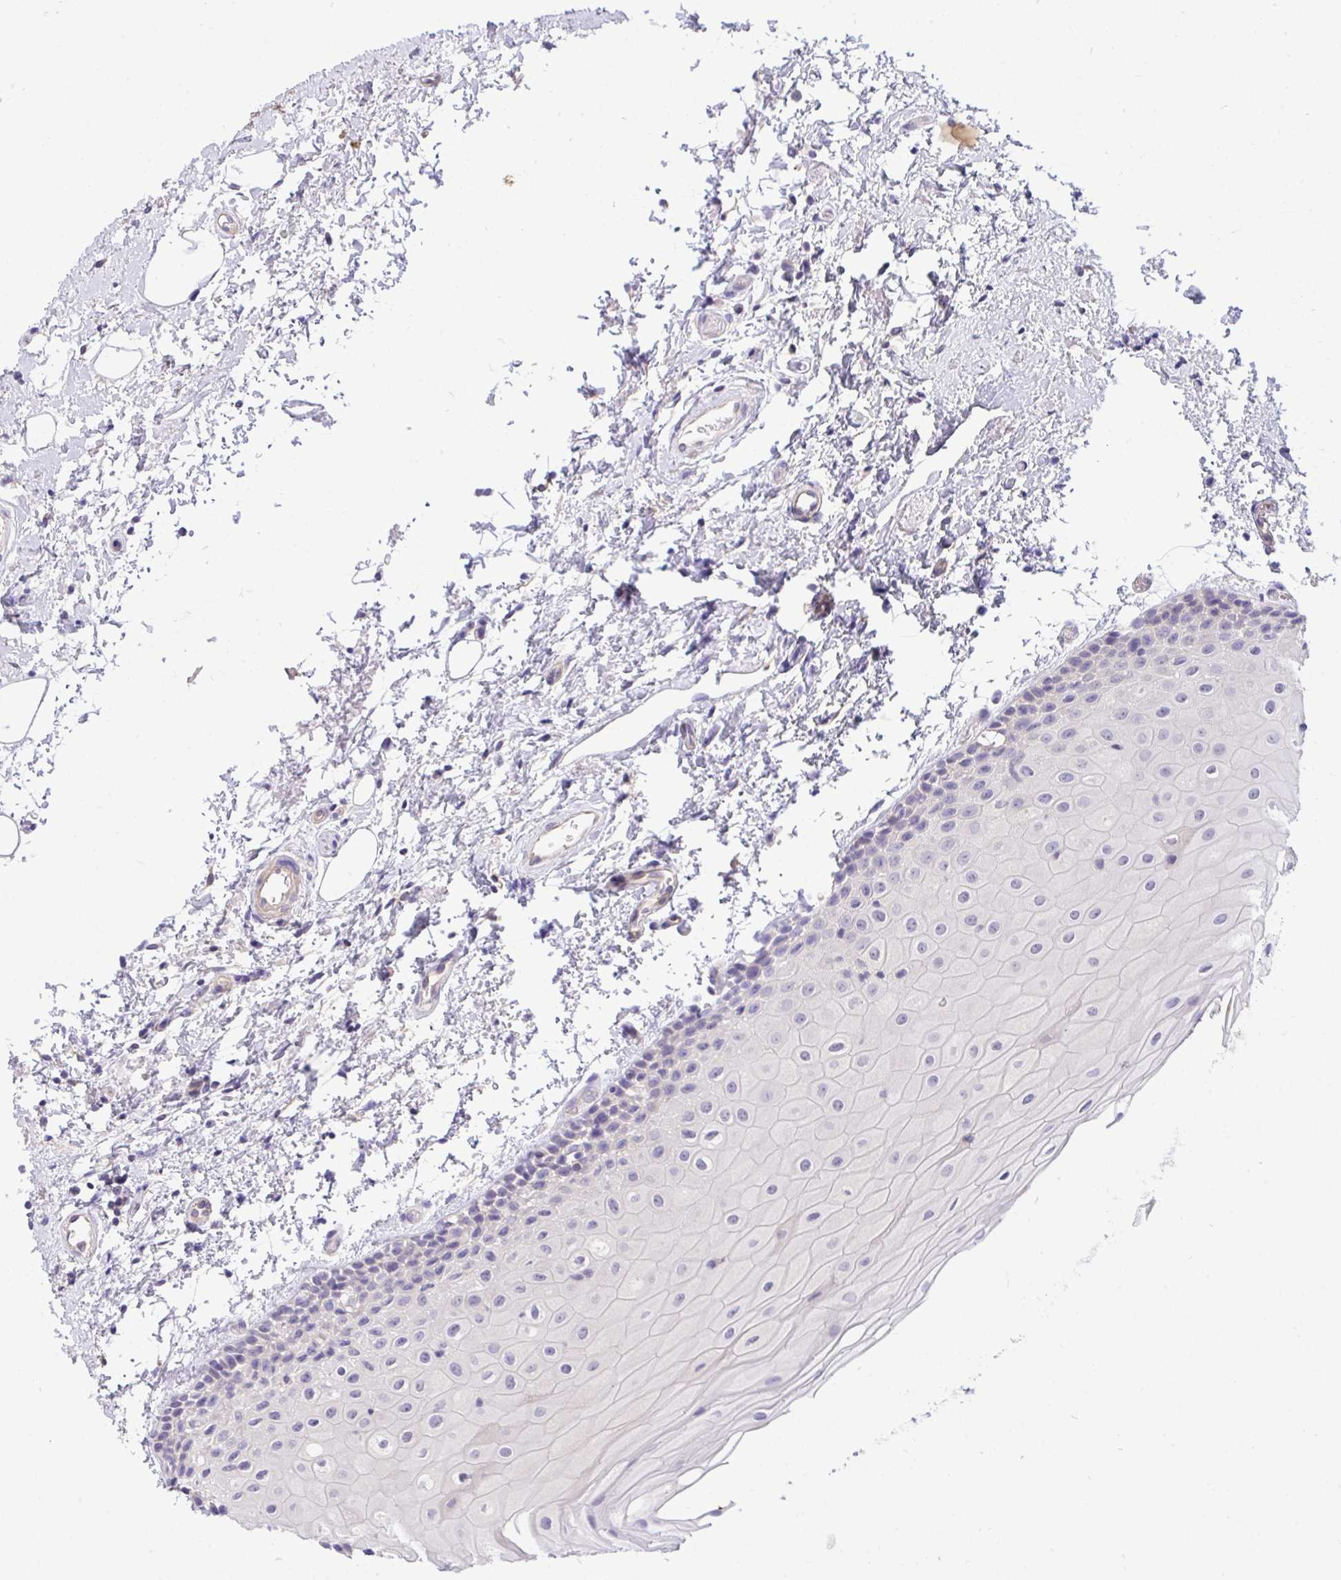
{"staining": {"intensity": "moderate", "quantity": "<25%", "location": "cytoplasmic/membranous,nuclear"}, "tissue": "oral mucosa", "cell_type": "Squamous epithelial cells", "image_type": "normal", "snomed": [{"axis": "morphology", "description": "Normal tissue, NOS"}, {"axis": "topography", "description": "Oral tissue"}], "caption": "Brown immunohistochemical staining in benign oral mucosa reveals moderate cytoplasmic/membranous,nuclear expression in about <25% of squamous epithelial cells.", "gene": "C19orf54", "patient": {"sex": "female", "age": 82}}